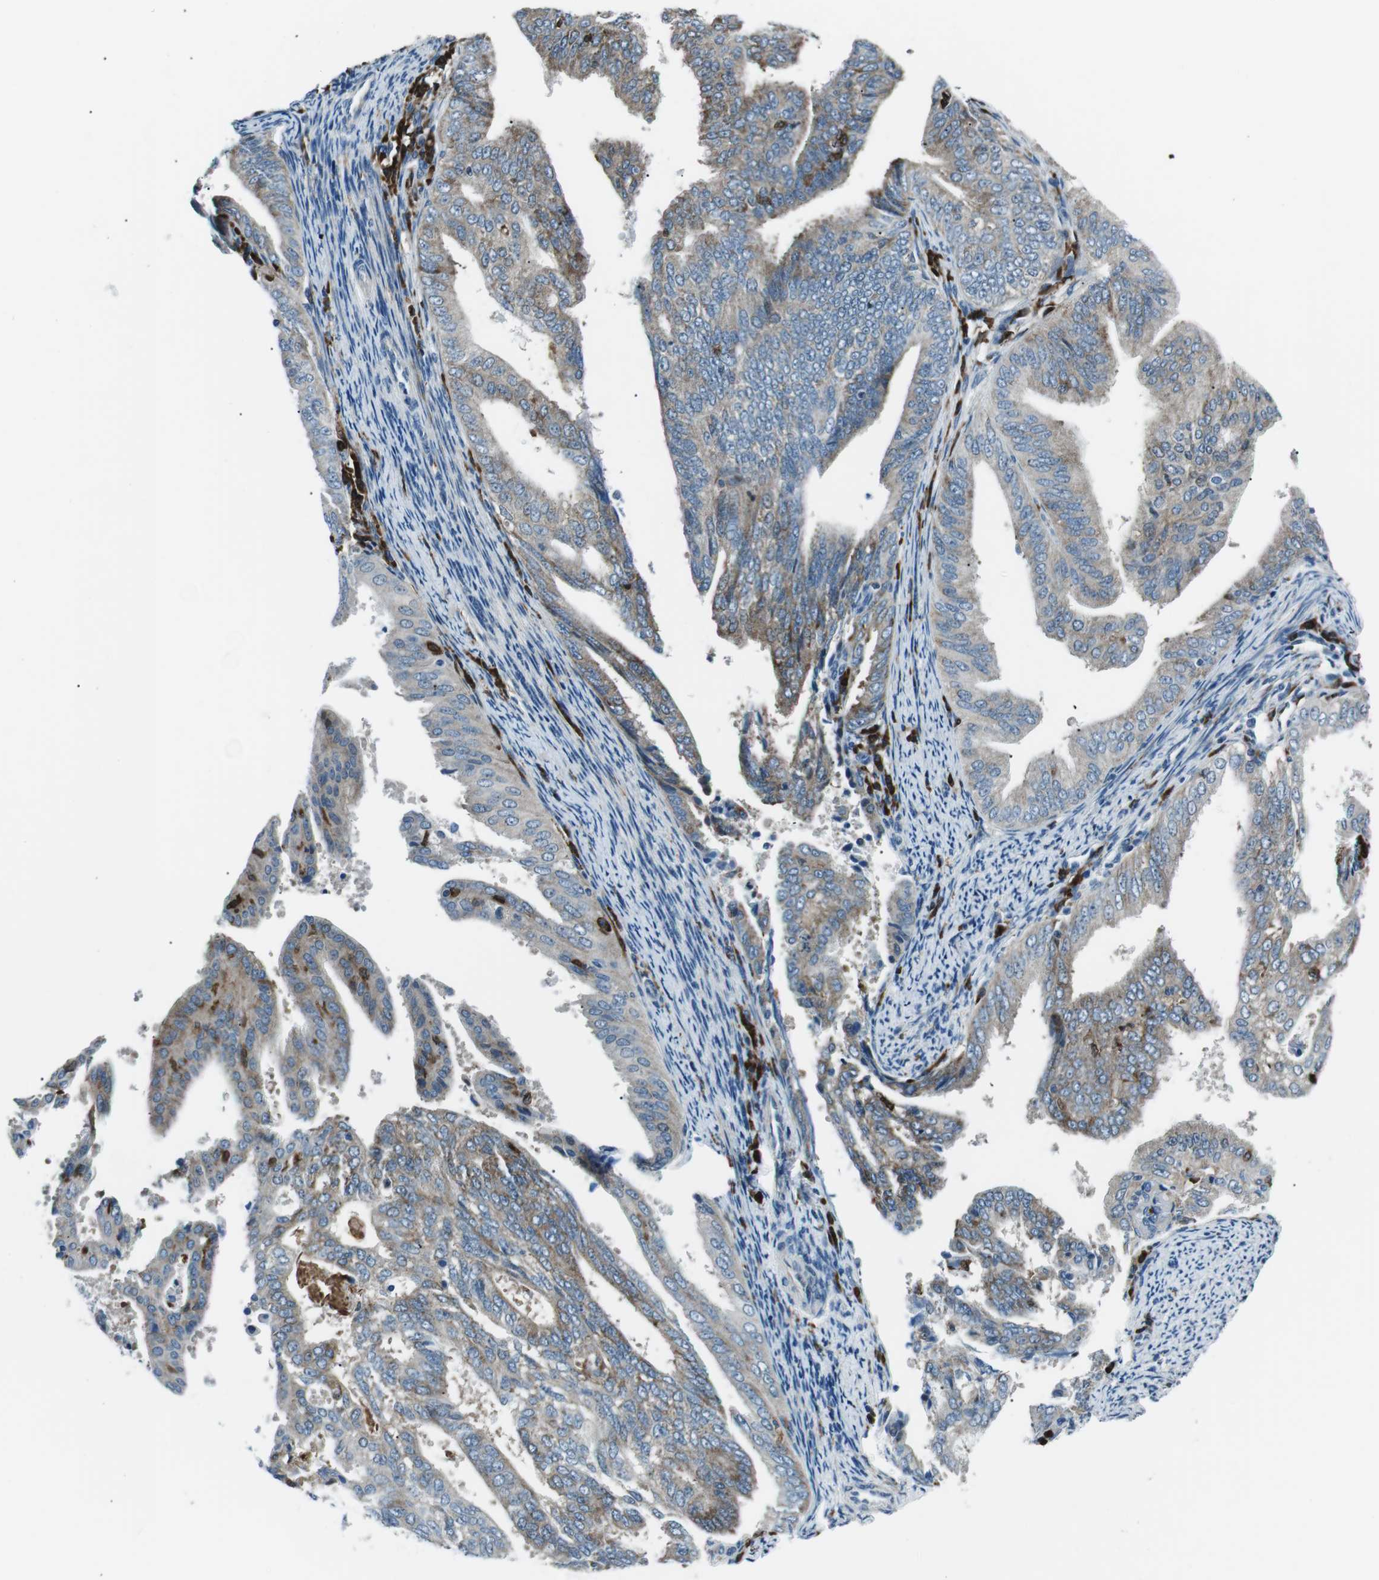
{"staining": {"intensity": "weak", "quantity": "<25%", "location": "cytoplasmic/membranous"}, "tissue": "endometrial cancer", "cell_type": "Tumor cells", "image_type": "cancer", "snomed": [{"axis": "morphology", "description": "Adenocarcinoma, NOS"}, {"axis": "topography", "description": "Endometrium"}], "caption": "Tumor cells are negative for protein expression in human adenocarcinoma (endometrial).", "gene": "BLNK", "patient": {"sex": "female", "age": 58}}